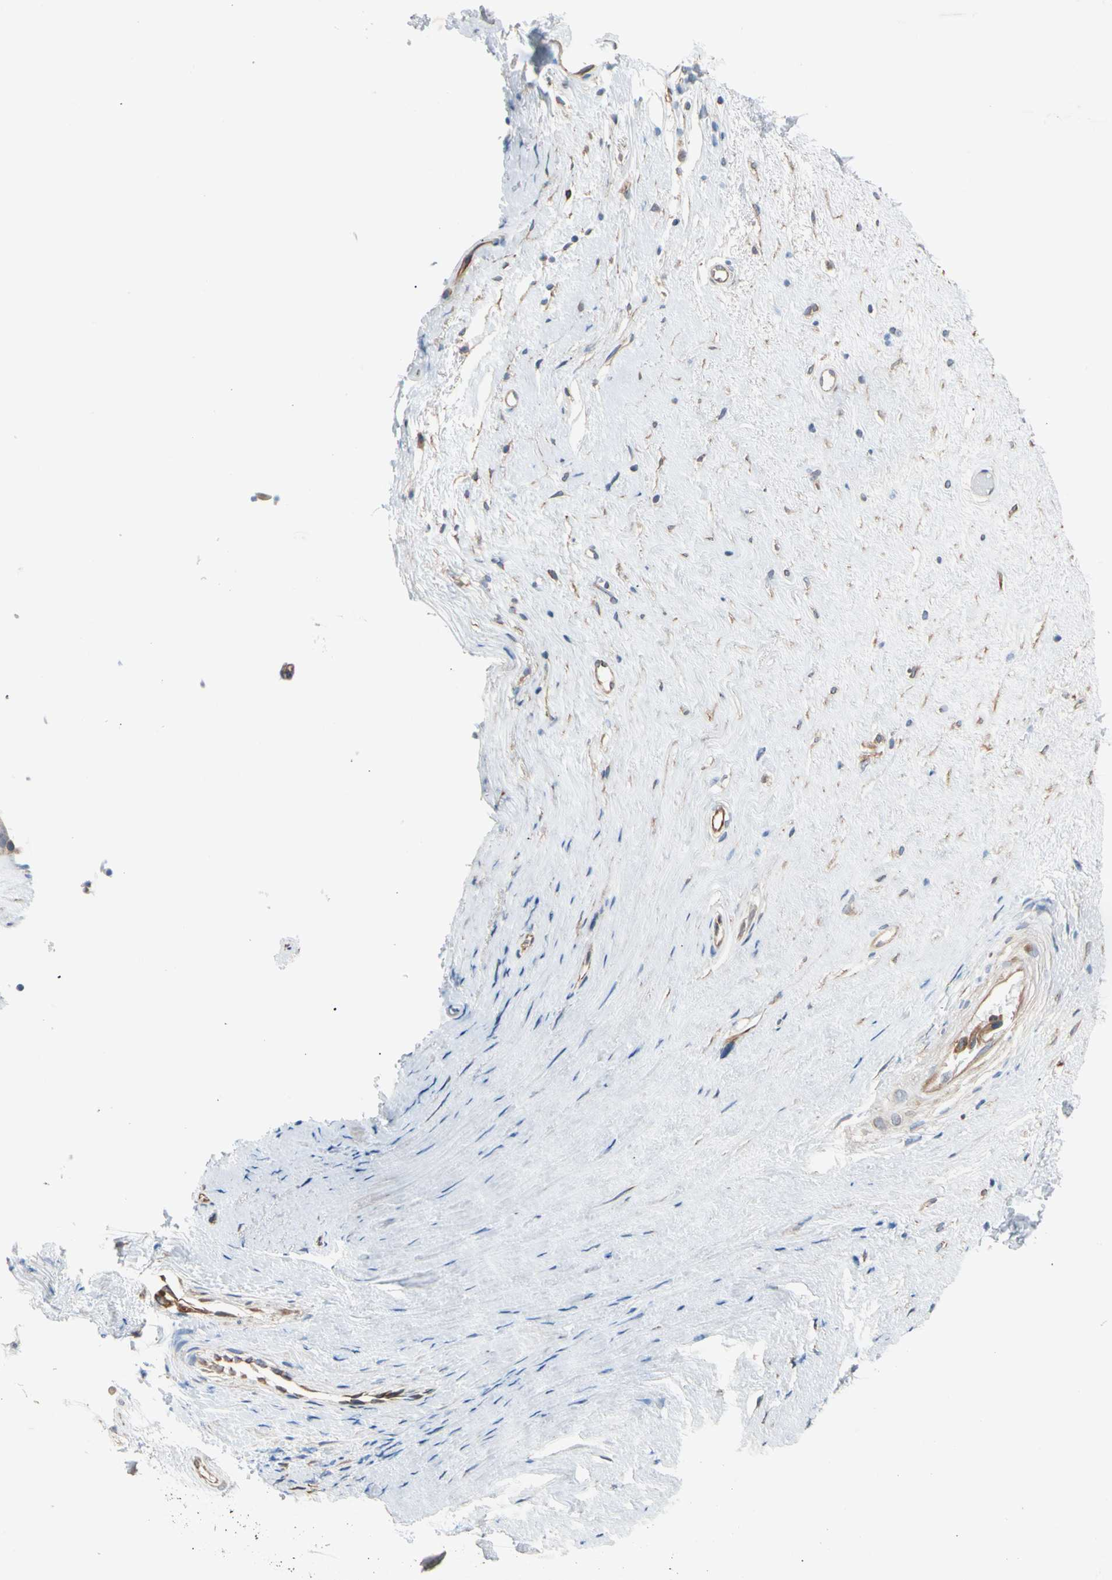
{"staining": {"intensity": "negative", "quantity": "none", "location": "none"}, "tissue": "nasopharynx", "cell_type": "Respiratory epithelial cells", "image_type": "normal", "snomed": [{"axis": "morphology", "description": "Normal tissue, NOS"}, {"axis": "morphology", "description": "Inflammation, NOS"}, {"axis": "topography", "description": "Nasopharynx"}], "caption": "Nasopharynx stained for a protein using immunohistochemistry (IHC) shows no staining respiratory epithelial cells.", "gene": "BBOX1", "patient": {"sex": "male", "age": 48}}